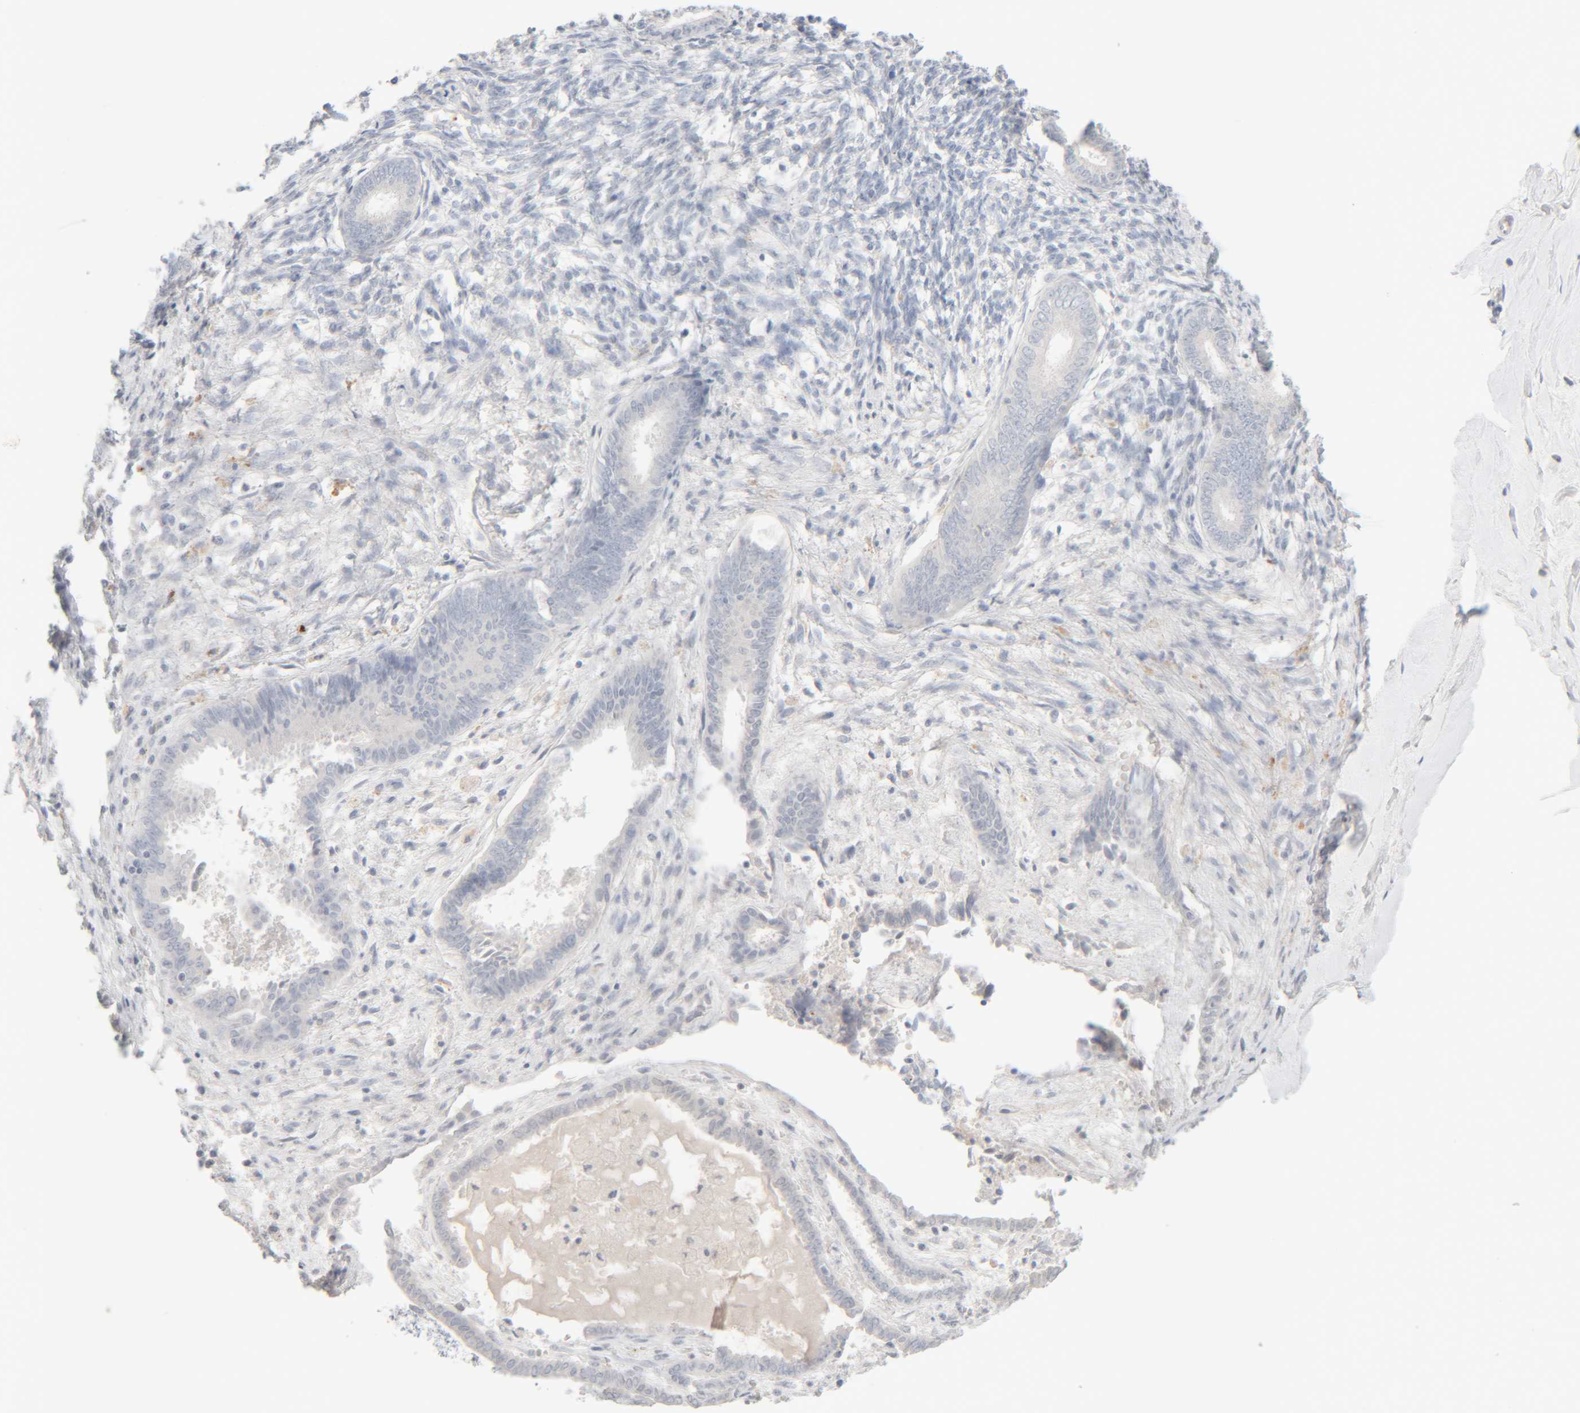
{"staining": {"intensity": "negative", "quantity": "none", "location": "none"}, "tissue": "endometrium", "cell_type": "Cells in endometrial stroma", "image_type": "normal", "snomed": [{"axis": "morphology", "description": "Normal tissue, NOS"}, {"axis": "topography", "description": "Endometrium"}], "caption": "Endometrium was stained to show a protein in brown. There is no significant staining in cells in endometrial stroma. Brightfield microscopy of immunohistochemistry (IHC) stained with DAB (3,3'-diaminobenzidine) (brown) and hematoxylin (blue), captured at high magnification.", "gene": "RIDA", "patient": {"sex": "female", "age": 56}}